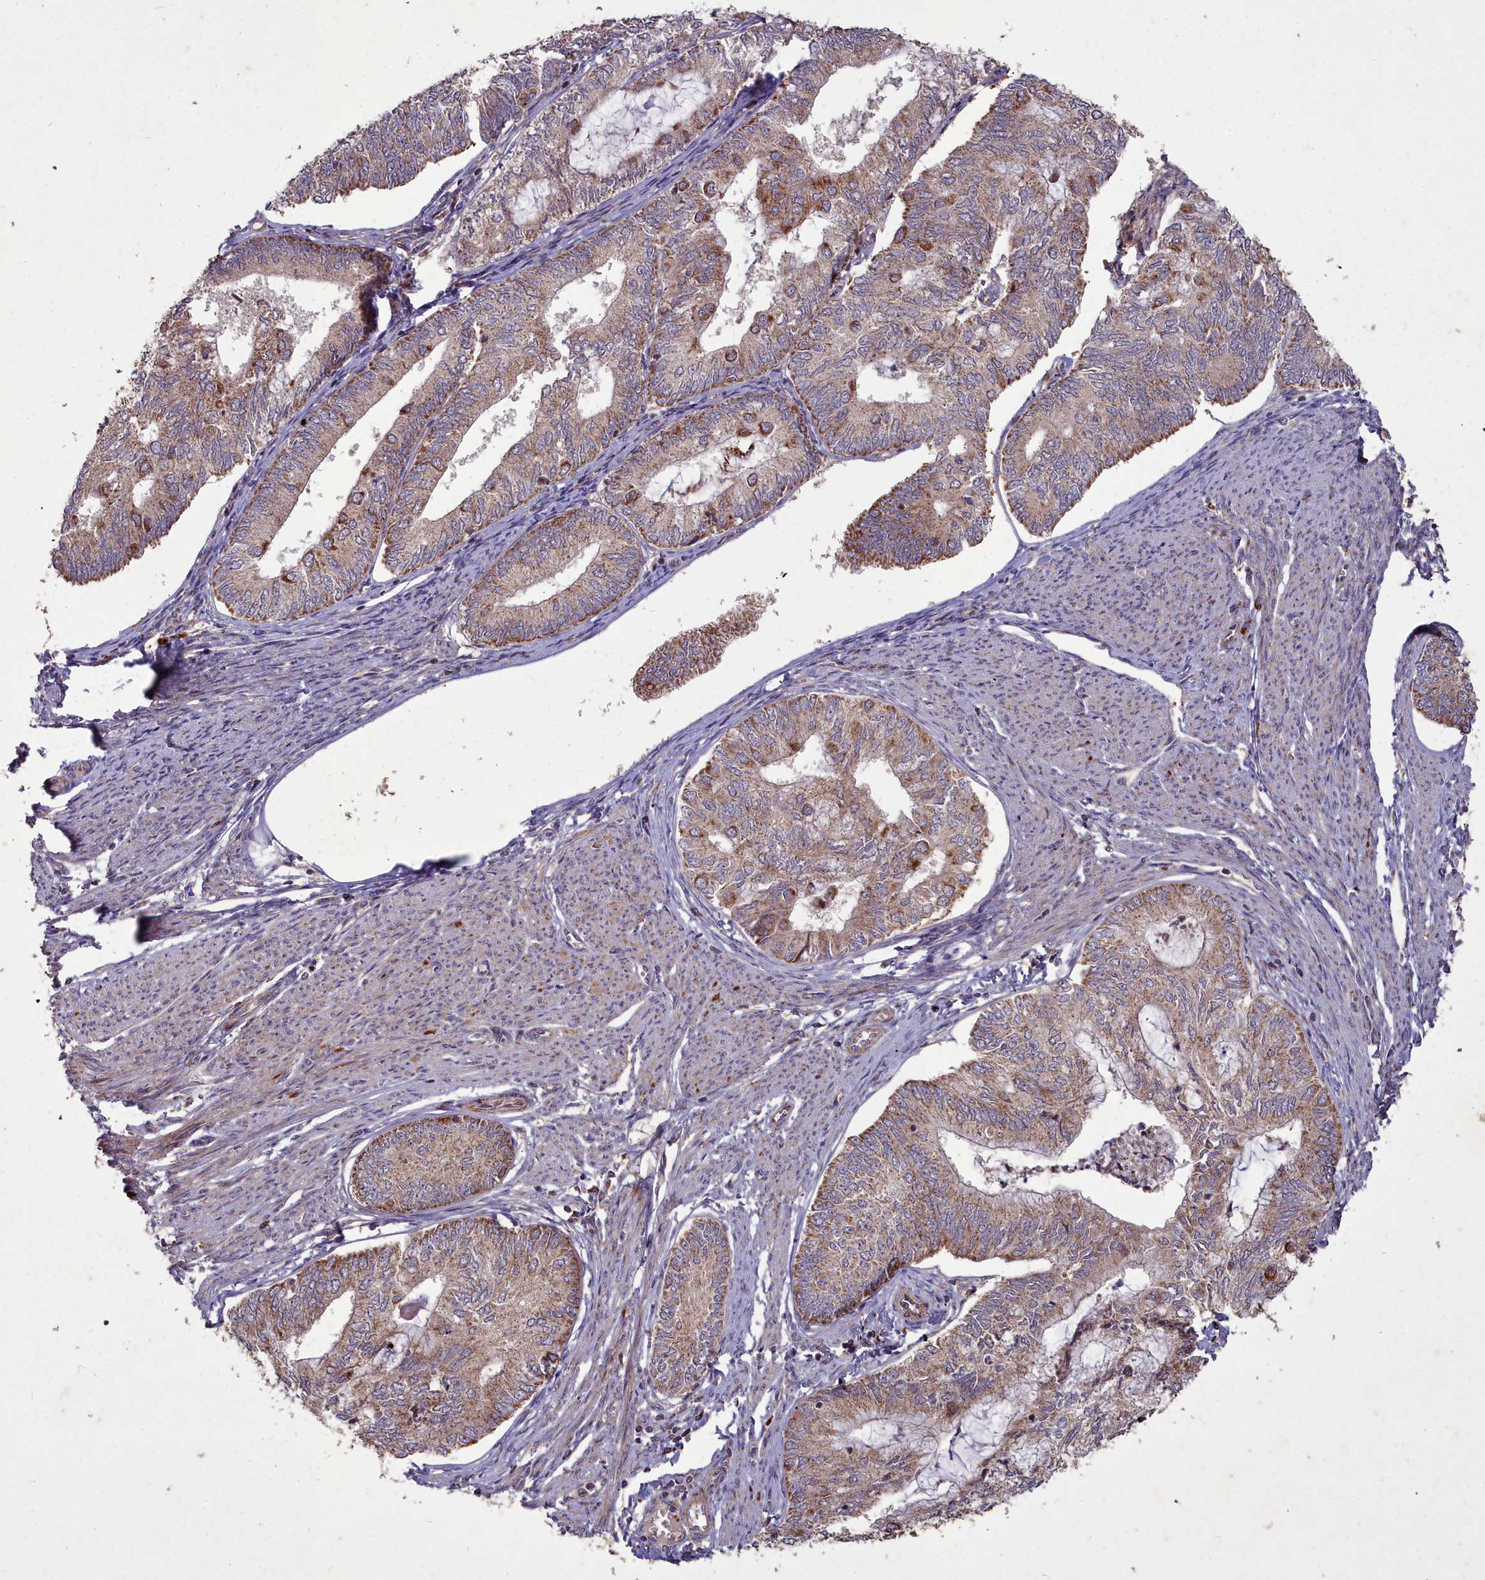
{"staining": {"intensity": "moderate", "quantity": ">75%", "location": "cytoplasmic/membranous"}, "tissue": "endometrial cancer", "cell_type": "Tumor cells", "image_type": "cancer", "snomed": [{"axis": "morphology", "description": "Adenocarcinoma, NOS"}, {"axis": "topography", "description": "Endometrium"}], "caption": "Endometrial cancer (adenocarcinoma) stained with DAB (3,3'-diaminobenzidine) immunohistochemistry displays medium levels of moderate cytoplasmic/membranous expression in approximately >75% of tumor cells.", "gene": "COX11", "patient": {"sex": "female", "age": 68}}